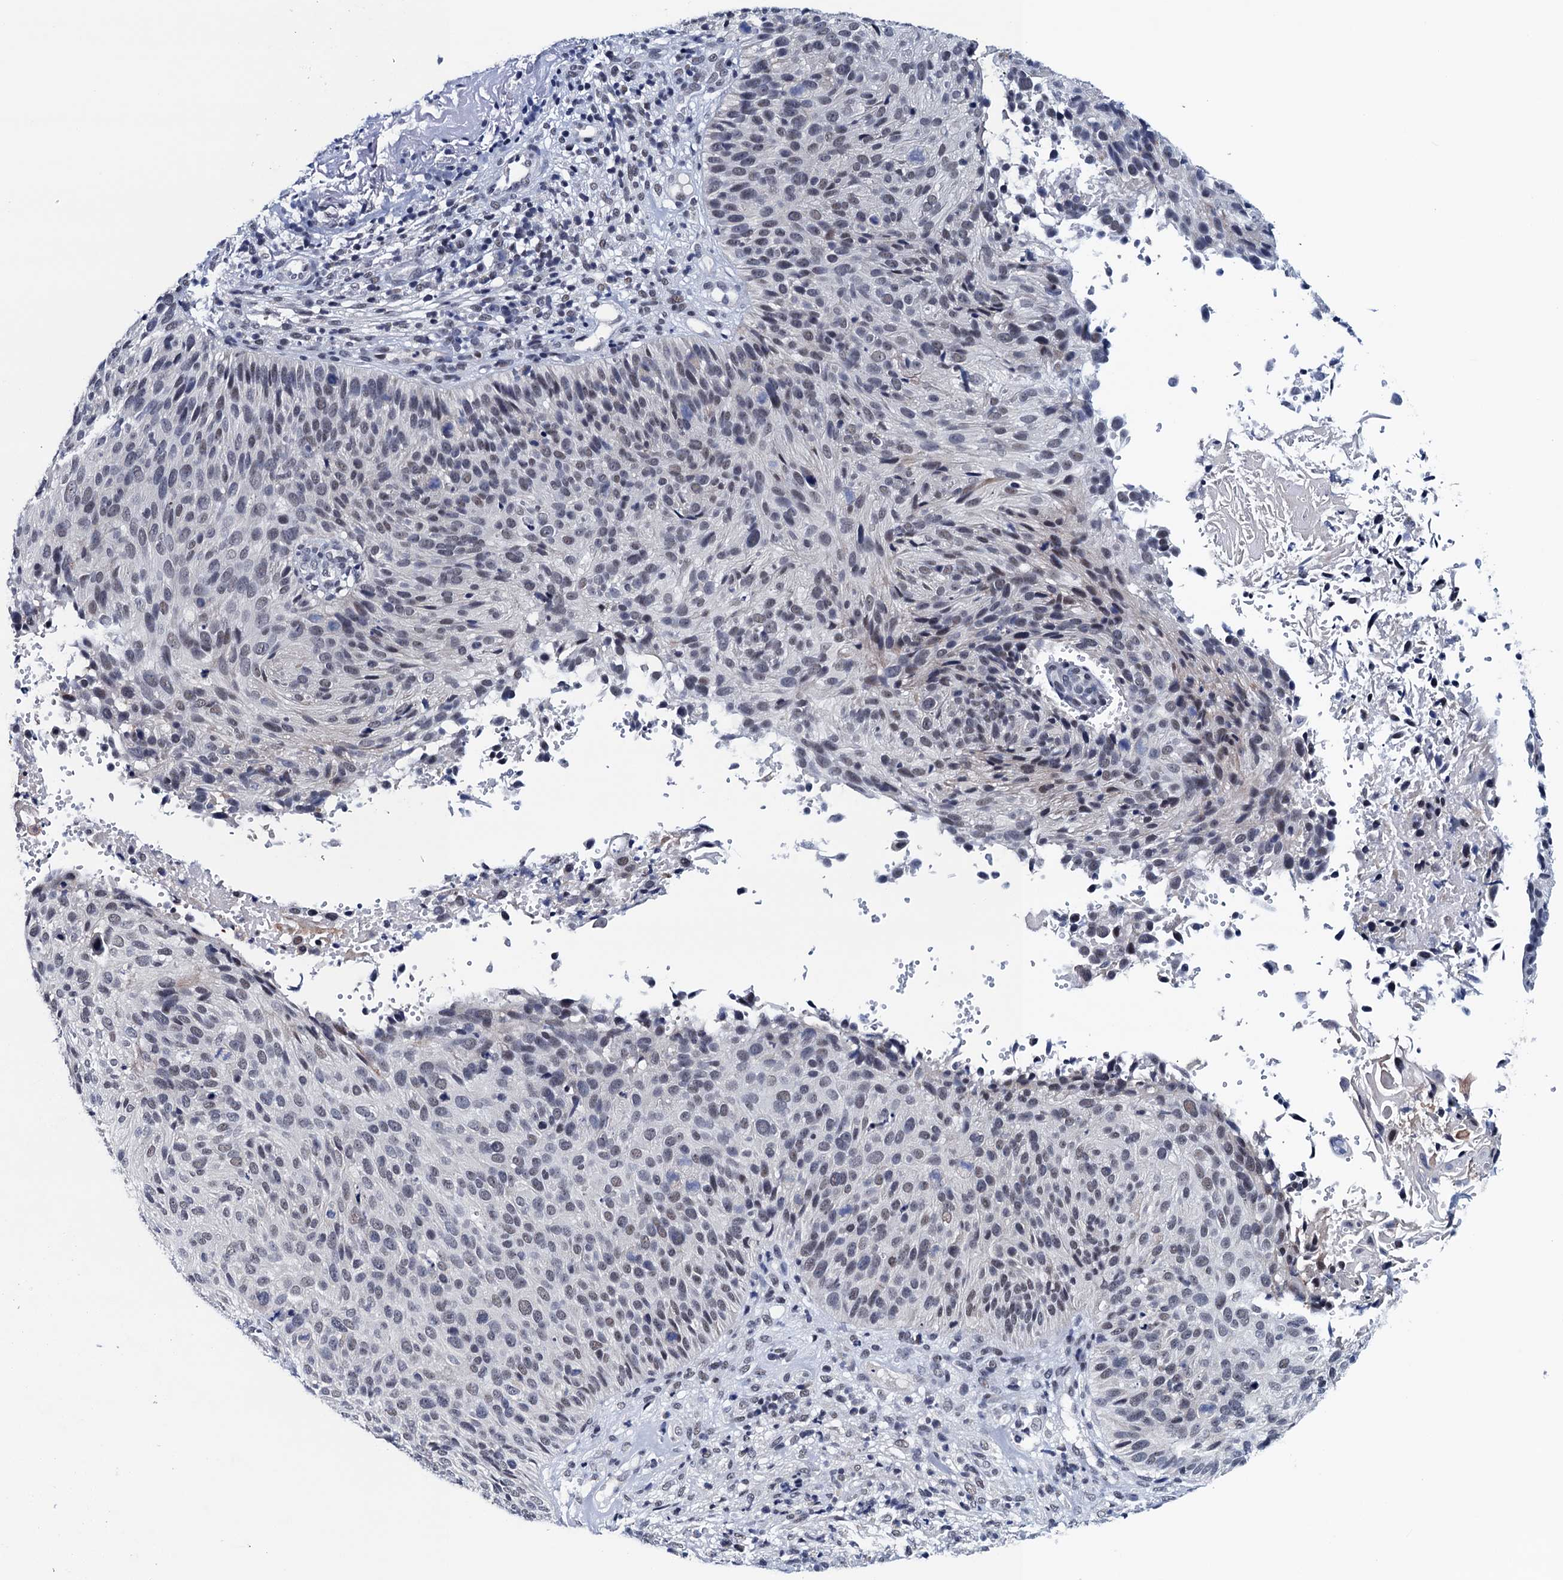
{"staining": {"intensity": "weak", "quantity": "25%-75%", "location": "nuclear"}, "tissue": "cervical cancer", "cell_type": "Tumor cells", "image_type": "cancer", "snomed": [{"axis": "morphology", "description": "Squamous cell carcinoma, NOS"}, {"axis": "topography", "description": "Cervix"}], "caption": "Weak nuclear positivity for a protein is appreciated in about 25%-75% of tumor cells of cervical cancer using immunohistochemistry (IHC).", "gene": "FNBP4", "patient": {"sex": "female", "age": 74}}